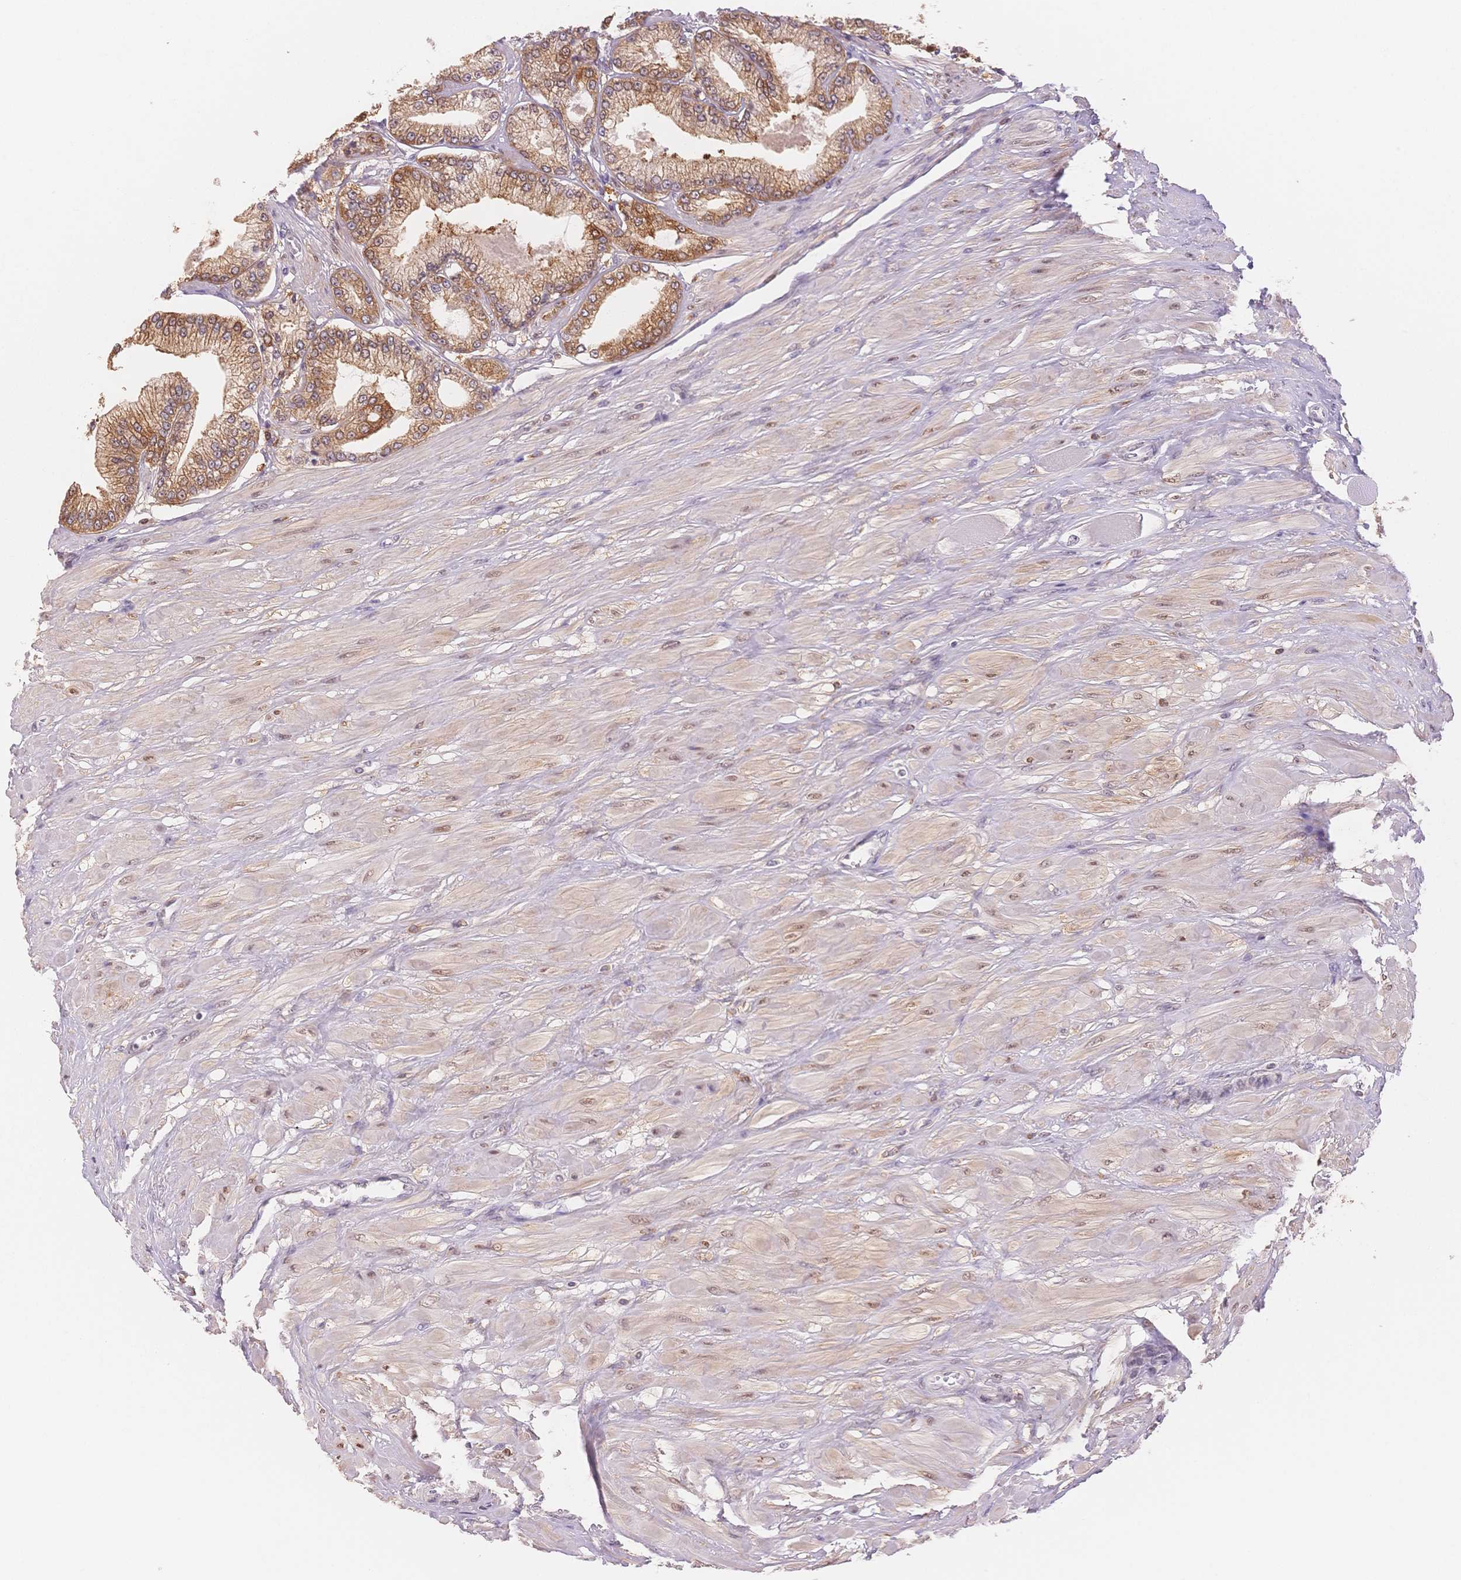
{"staining": {"intensity": "strong", "quantity": ">75%", "location": "cytoplasmic/membranous"}, "tissue": "prostate cancer", "cell_type": "Tumor cells", "image_type": "cancer", "snomed": [{"axis": "morphology", "description": "Adenocarcinoma, Low grade"}, {"axis": "topography", "description": "Prostate"}], "caption": "Immunohistochemistry photomicrograph of prostate cancer (low-grade adenocarcinoma) stained for a protein (brown), which reveals high levels of strong cytoplasmic/membranous expression in about >75% of tumor cells.", "gene": "STK39", "patient": {"sex": "male", "age": 55}}